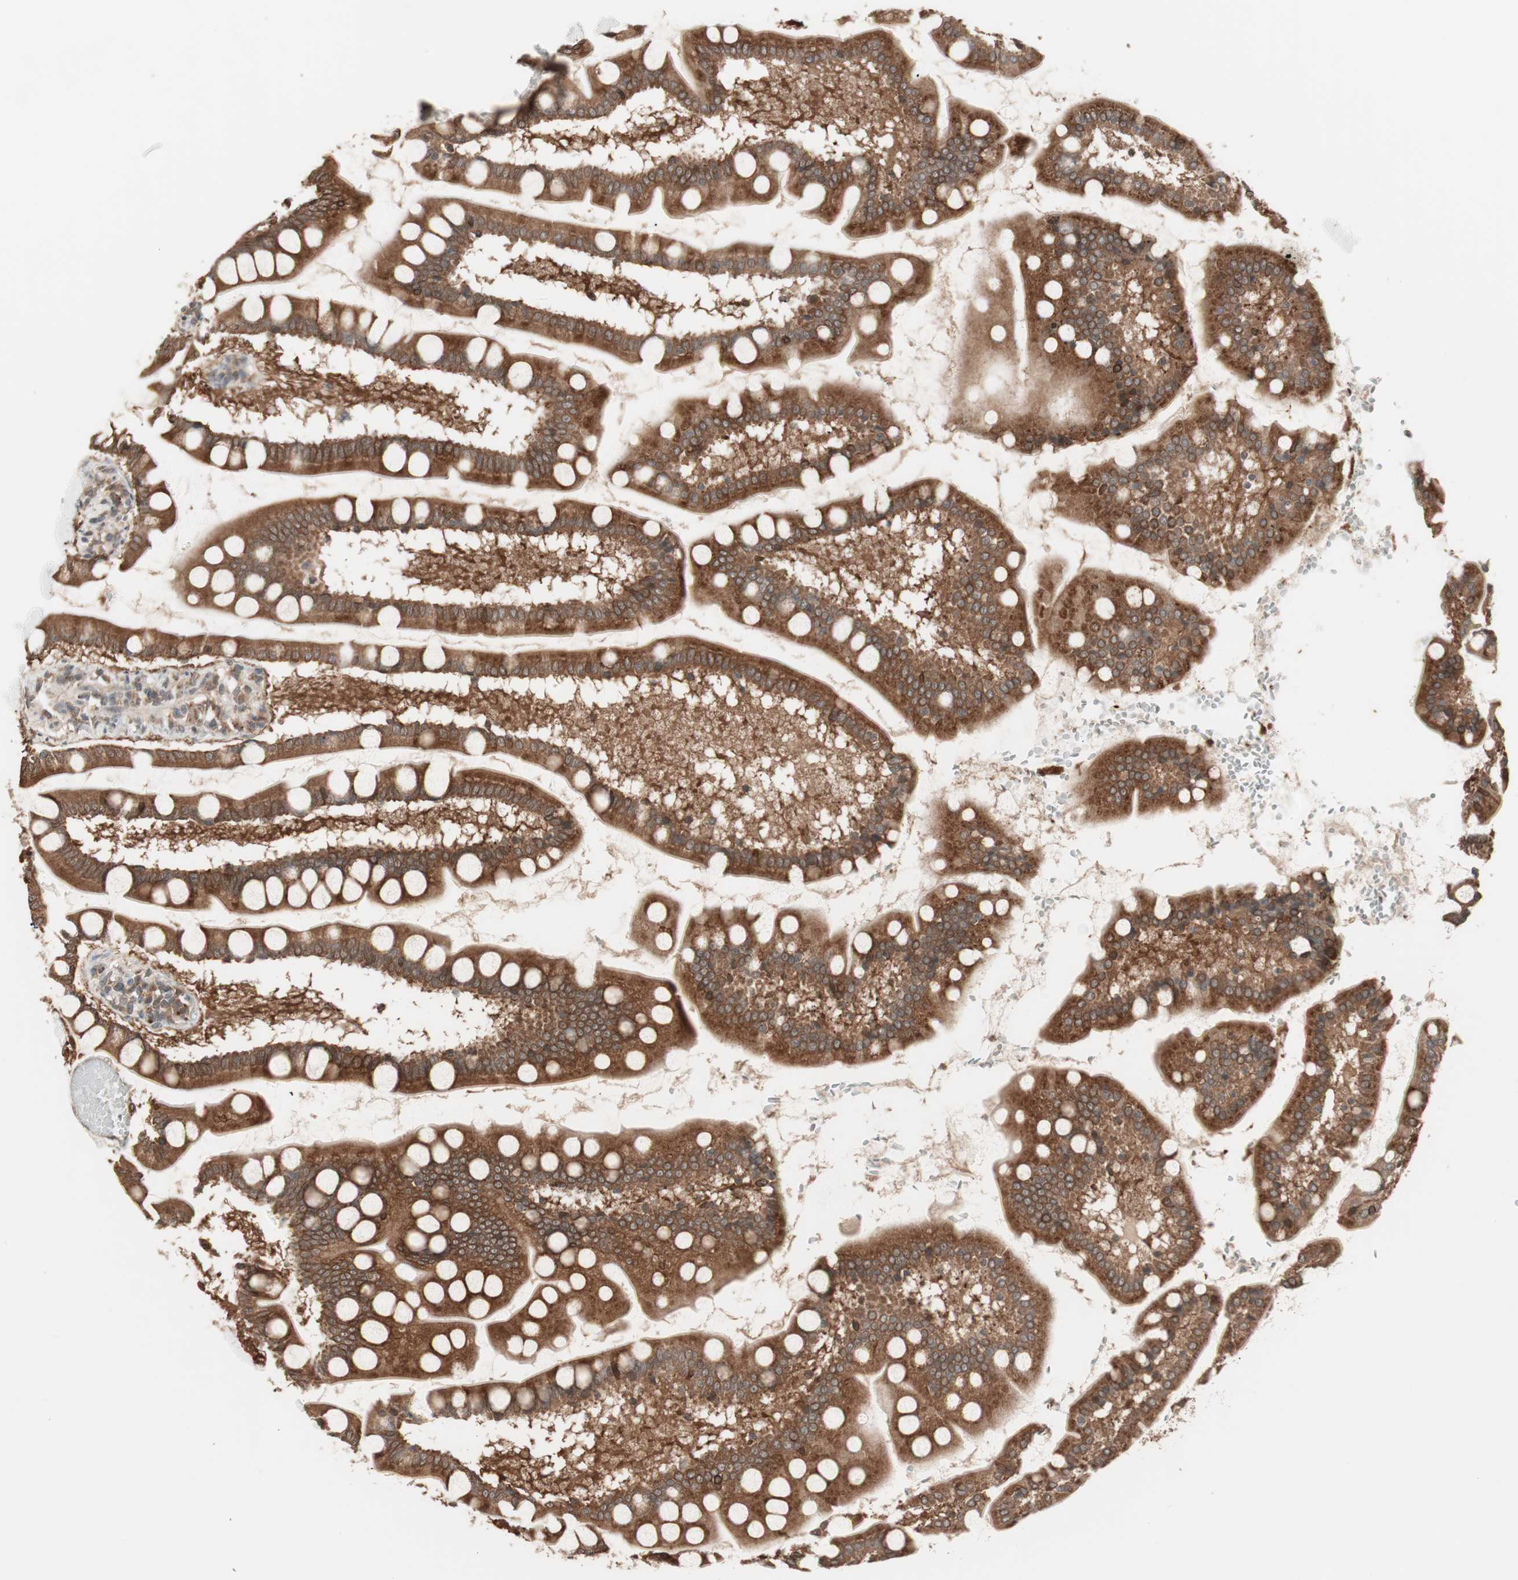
{"staining": {"intensity": "strong", "quantity": ">75%", "location": "cytoplasmic/membranous"}, "tissue": "small intestine", "cell_type": "Glandular cells", "image_type": "normal", "snomed": [{"axis": "morphology", "description": "Normal tissue, NOS"}, {"axis": "topography", "description": "Small intestine"}], "caption": "A brown stain shows strong cytoplasmic/membranous positivity of a protein in glandular cells of unremarkable human small intestine.", "gene": "FBXO5", "patient": {"sex": "male", "age": 41}}